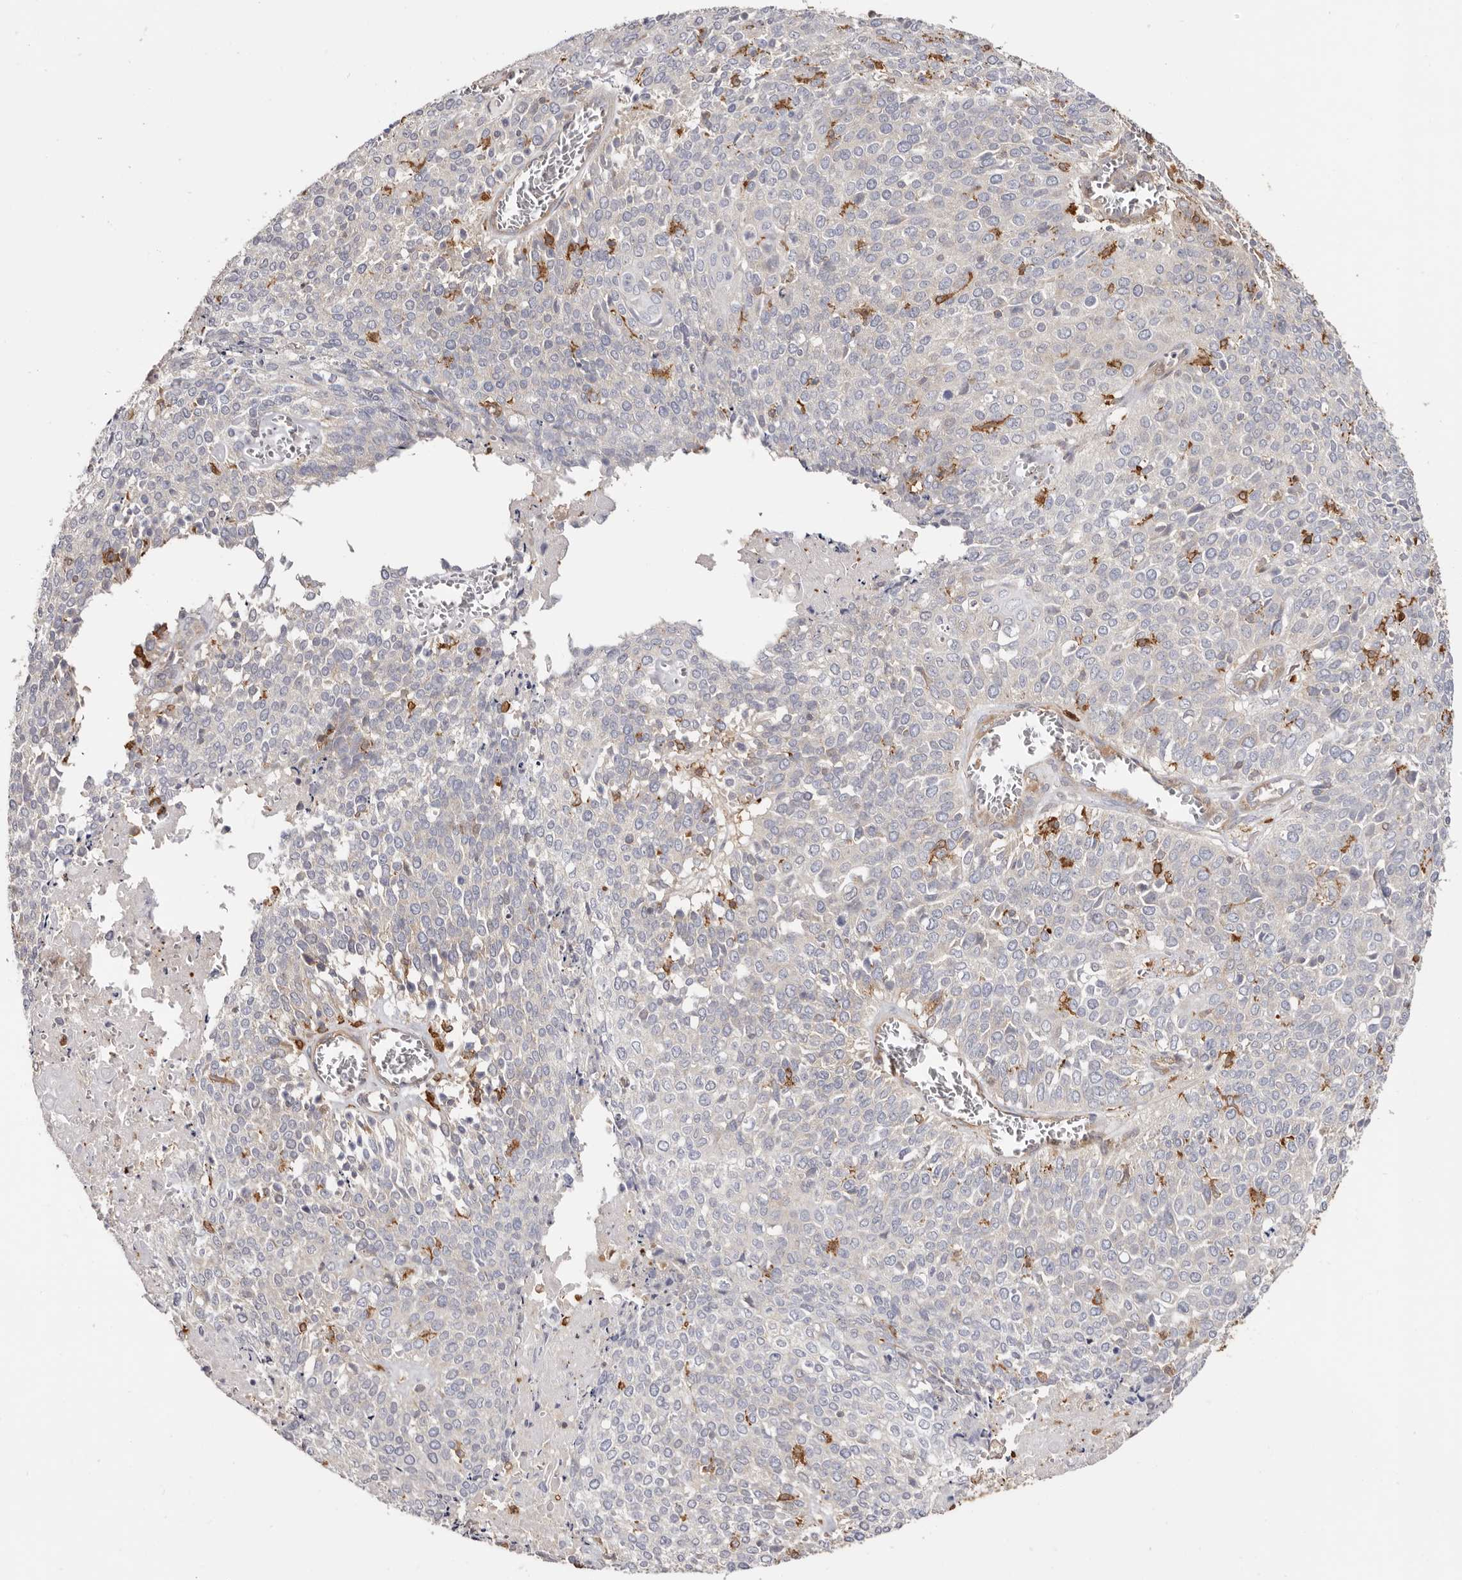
{"staining": {"intensity": "negative", "quantity": "none", "location": "none"}, "tissue": "cervical cancer", "cell_type": "Tumor cells", "image_type": "cancer", "snomed": [{"axis": "morphology", "description": "Squamous cell carcinoma, NOS"}, {"axis": "topography", "description": "Cervix"}], "caption": "High power microscopy micrograph of an immunohistochemistry photomicrograph of cervical squamous cell carcinoma, revealing no significant positivity in tumor cells.", "gene": "LAP3", "patient": {"sex": "female", "age": 39}}